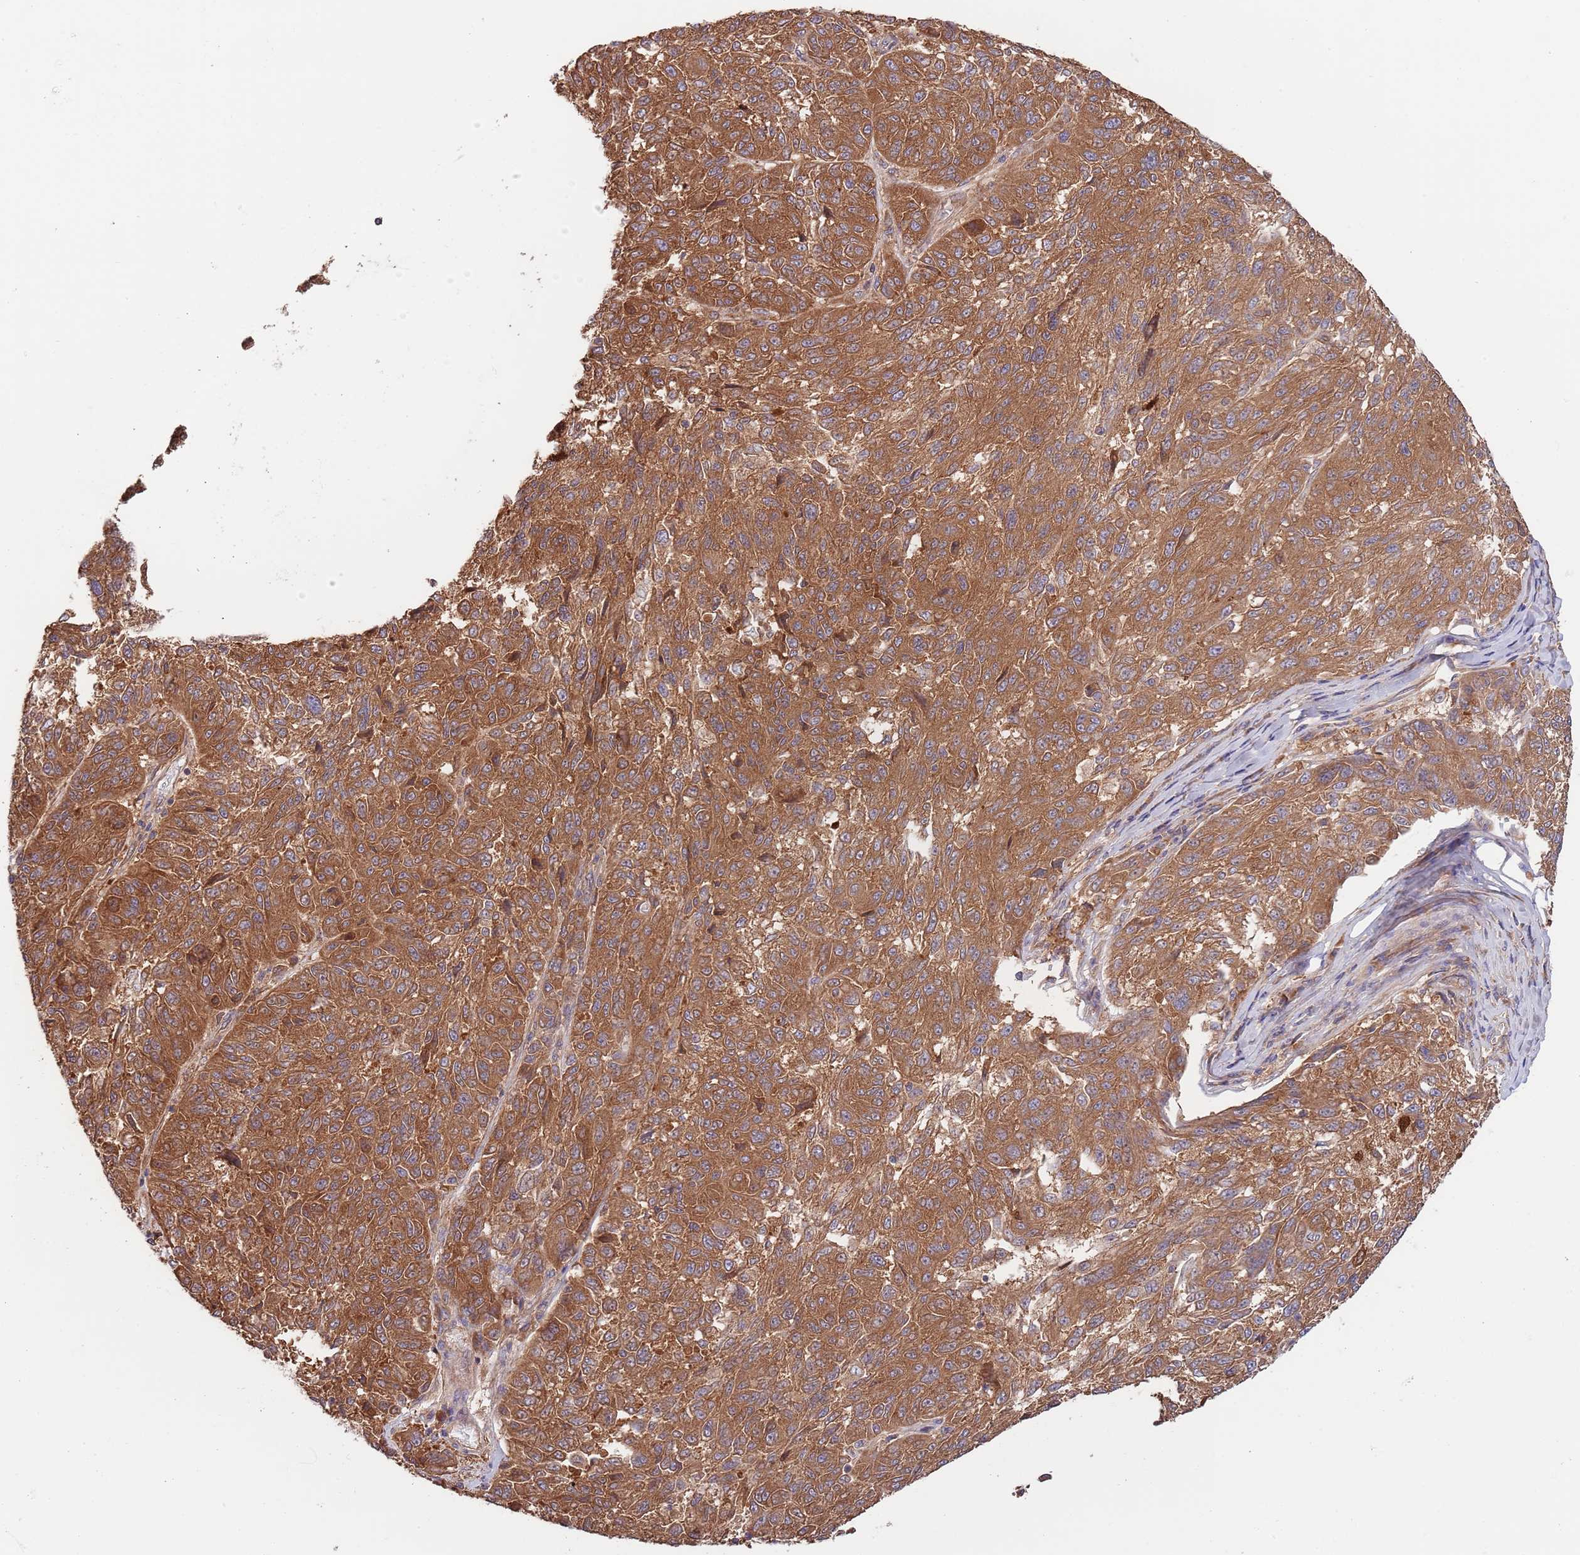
{"staining": {"intensity": "moderate", "quantity": ">75%", "location": "cytoplasmic/membranous"}, "tissue": "melanoma", "cell_type": "Tumor cells", "image_type": "cancer", "snomed": [{"axis": "morphology", "description": "Malignant melanoma, NOS"}, {"axis": "topography", "description": "Skin"}], "caption": "Immunohistochemistry (IHC) staining of malignant melanoma, which reveals medium levels of moderate cytoplasmic/membranous positivity in approximately >75% of tumor cells indicating moderate cytoplasmic/membranous protein expression. The staining was performed using DAB (brown) for protein detection and nuclei were counterstained in hematoxylin (blue).", "gene": "EIF3F", "patient": {"sex": "male", "age": 53}}